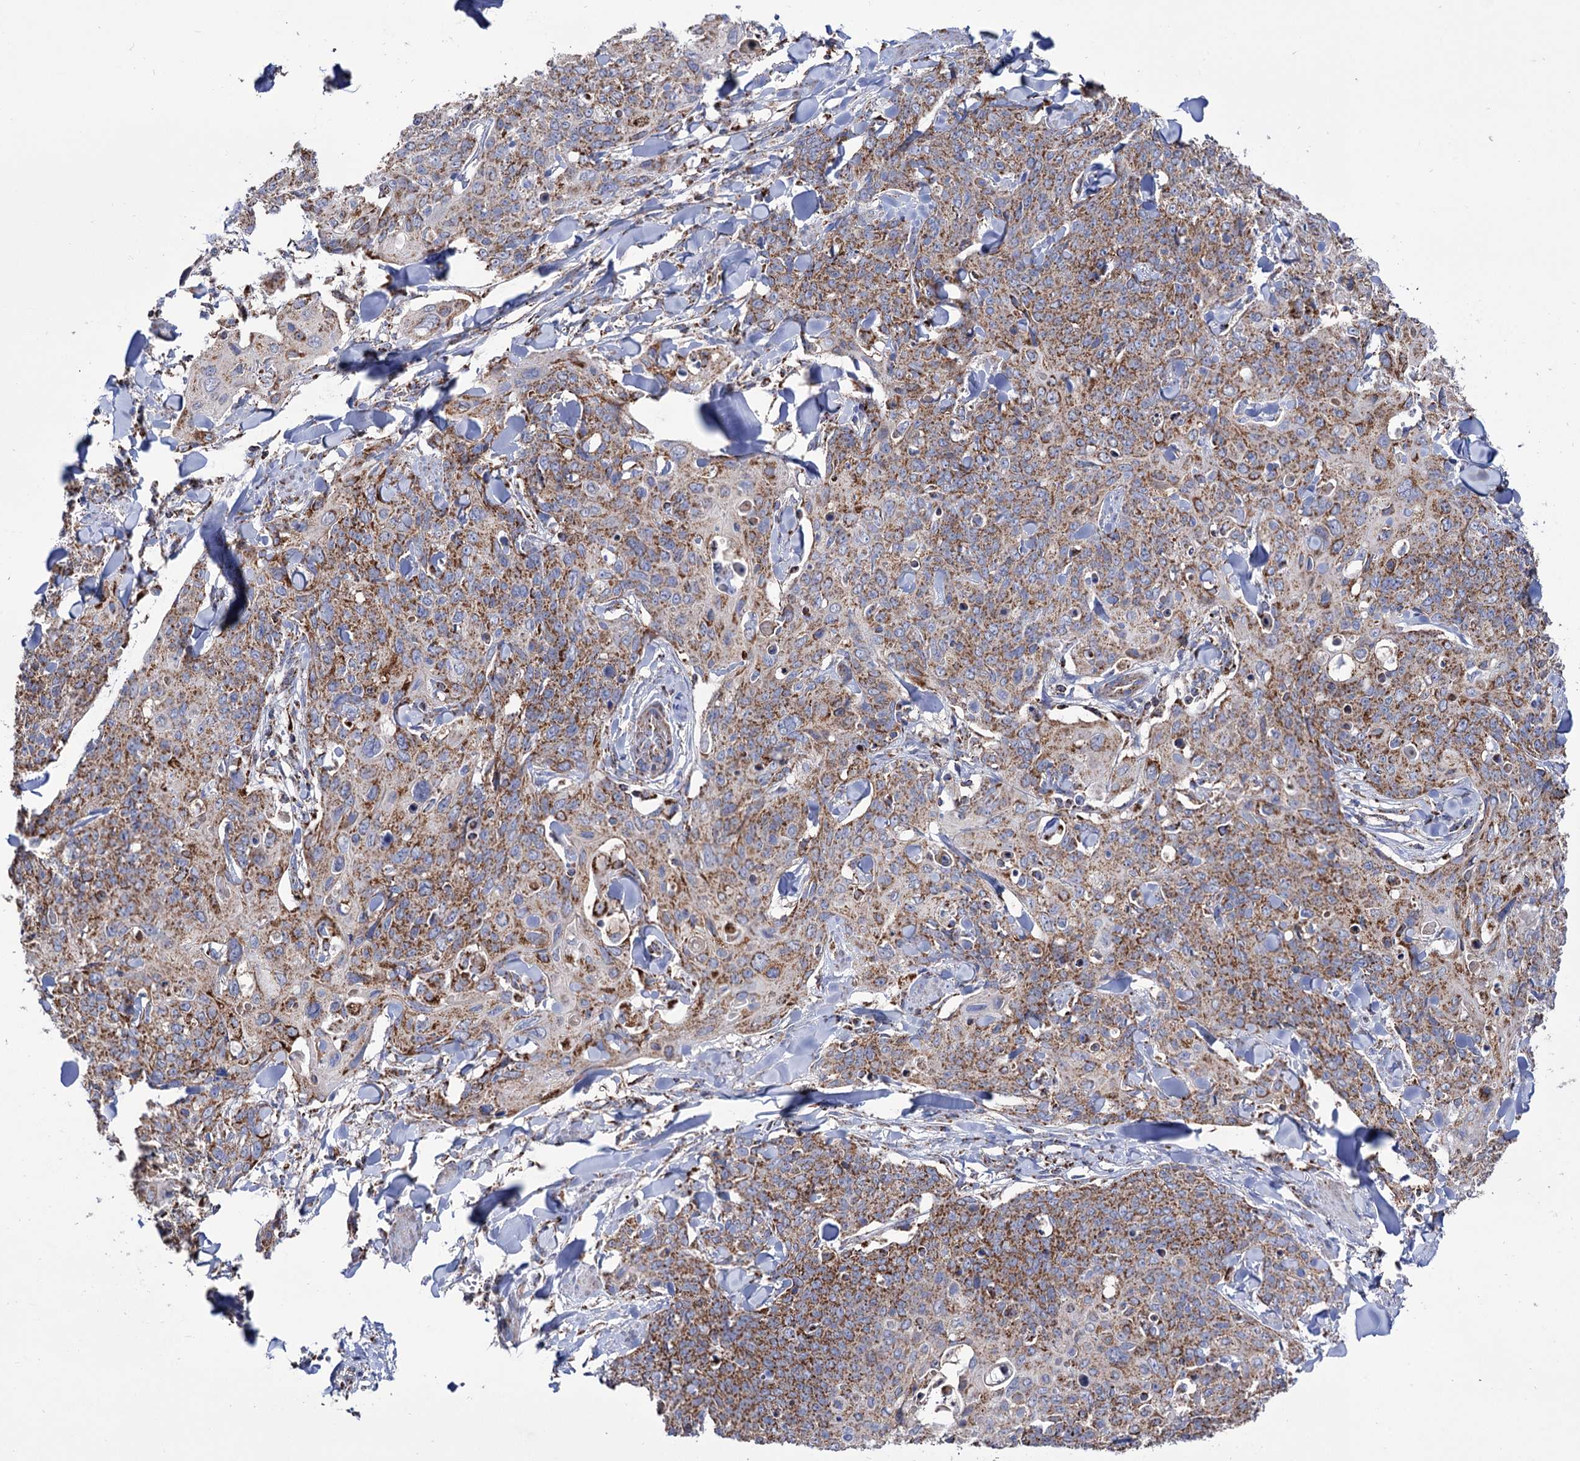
{"staining": {"intensity": "moderate", "quantity": ">75%", "location": "cytoplasmic/membranous"}, "tissue": "skin cancer", "cell_type": "Tumor cells", "image_type": "cancer", "snomed": [{"axis": "morphology", "description": "Squamous cell carcinoma, NOS"}, {"axis": "topography", "description": "Skin"}, {"axis": "topography", "description": "Vulva"}], "caption": "DAB immunohistochemical staining of human squamous cell carcinoma (skin) demonstrates moderate cytoplasmic/membranous protein staining in about >75% of tumor cells.", "gene": "ABHD10", "patient": {"sex": "female", "age": 85}}